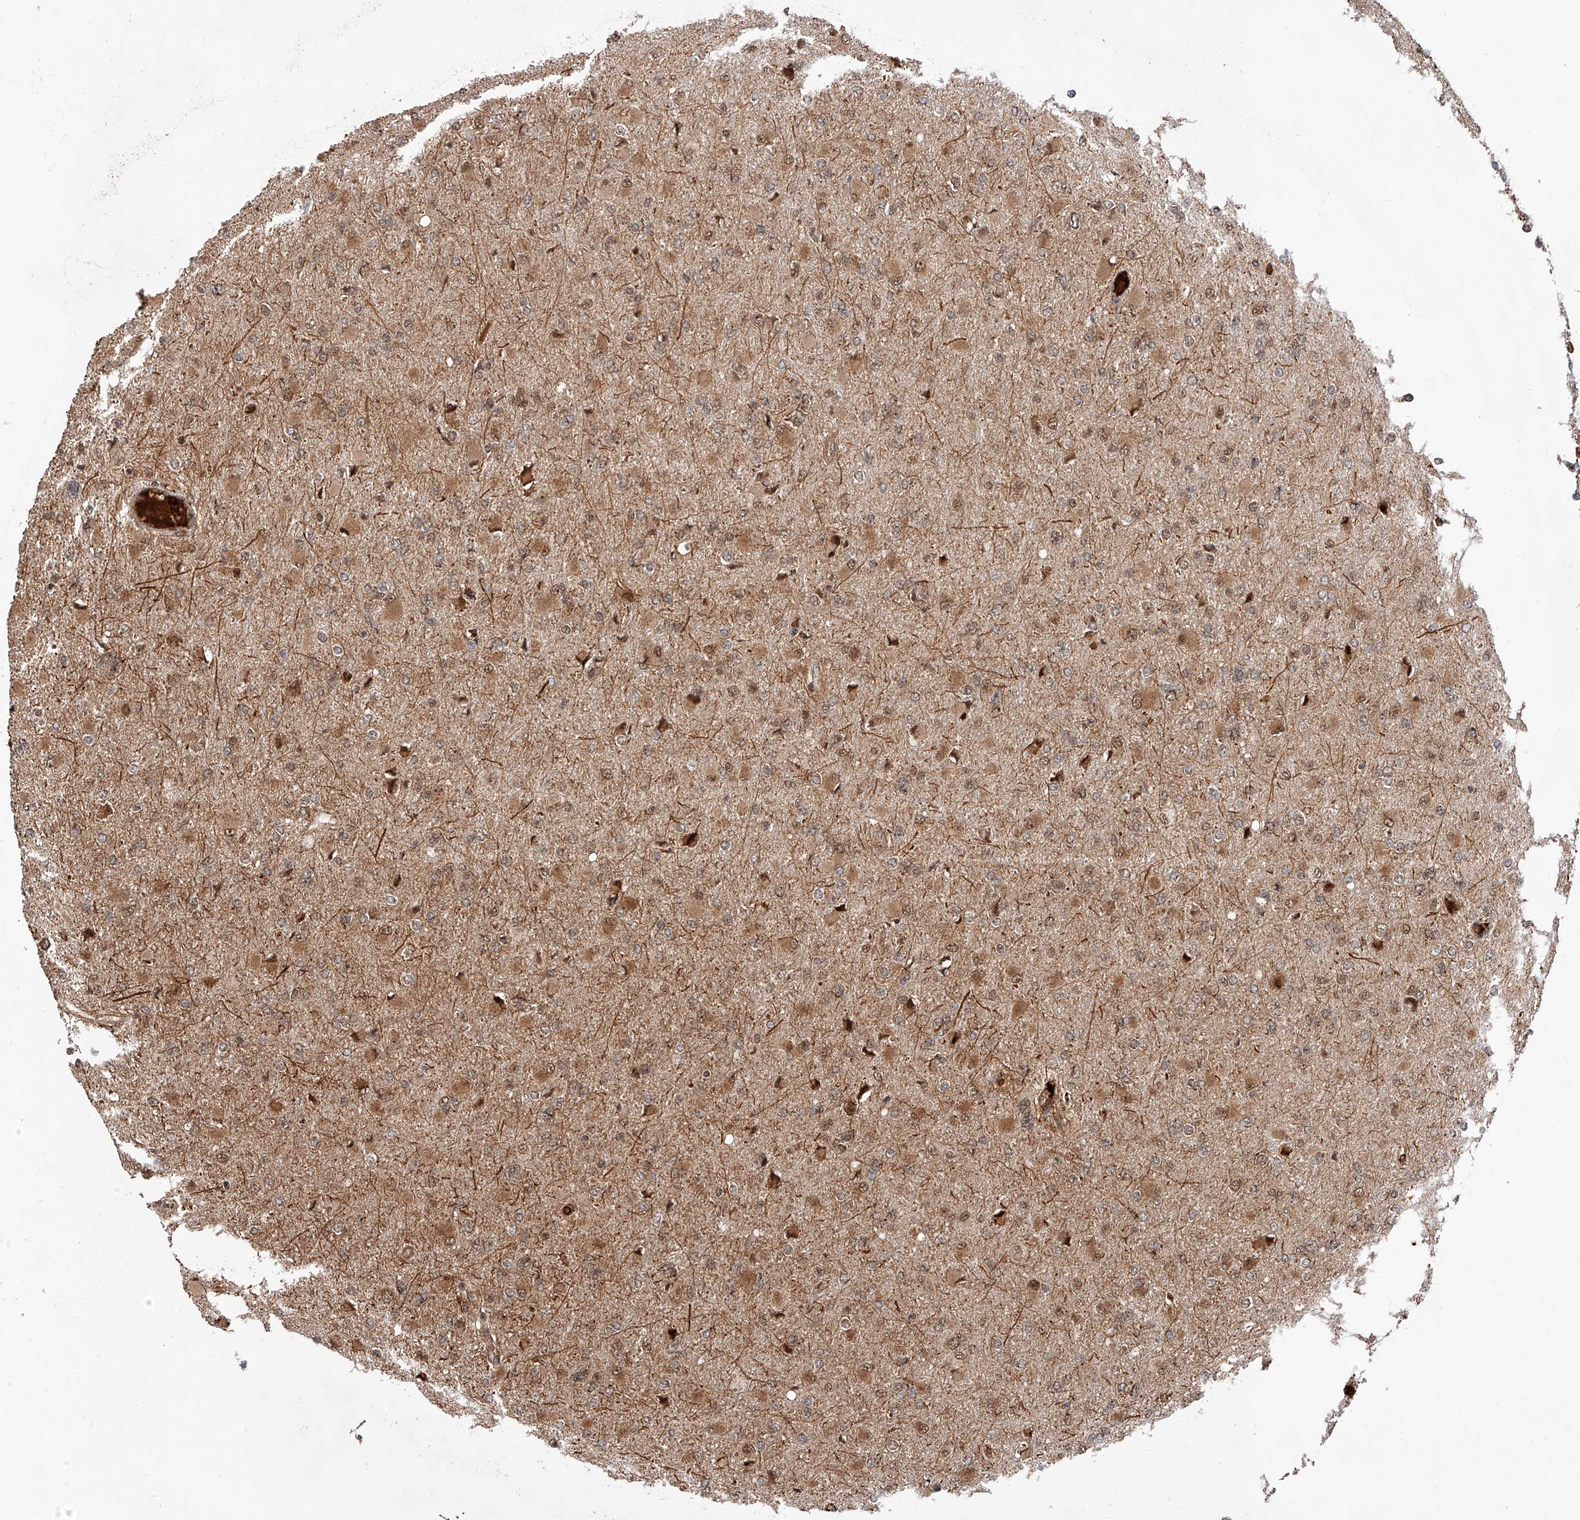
{"staining": {"intensity": "moderate", "quantity": ">75%", "location": "cytoplasmic/membranous,nuclear"}, "tissue": "glioma", "cell_type": "Tumor cells", "image_type": "cancer", "snomed": [{"axis": "morphology", "description": "Glioma, malignant, High grade"}, {"axis": "topography", "description": "Cerebral cortex"}], "caption": "There is medium levels of moderate cytoplasmic/membranous and nuclear expression in tumor cells of glioma, as demonstrated by immunohistochemical staining (brown color).", "gene": "THTPA", "patient": {"sex": "female", "age": 36}}